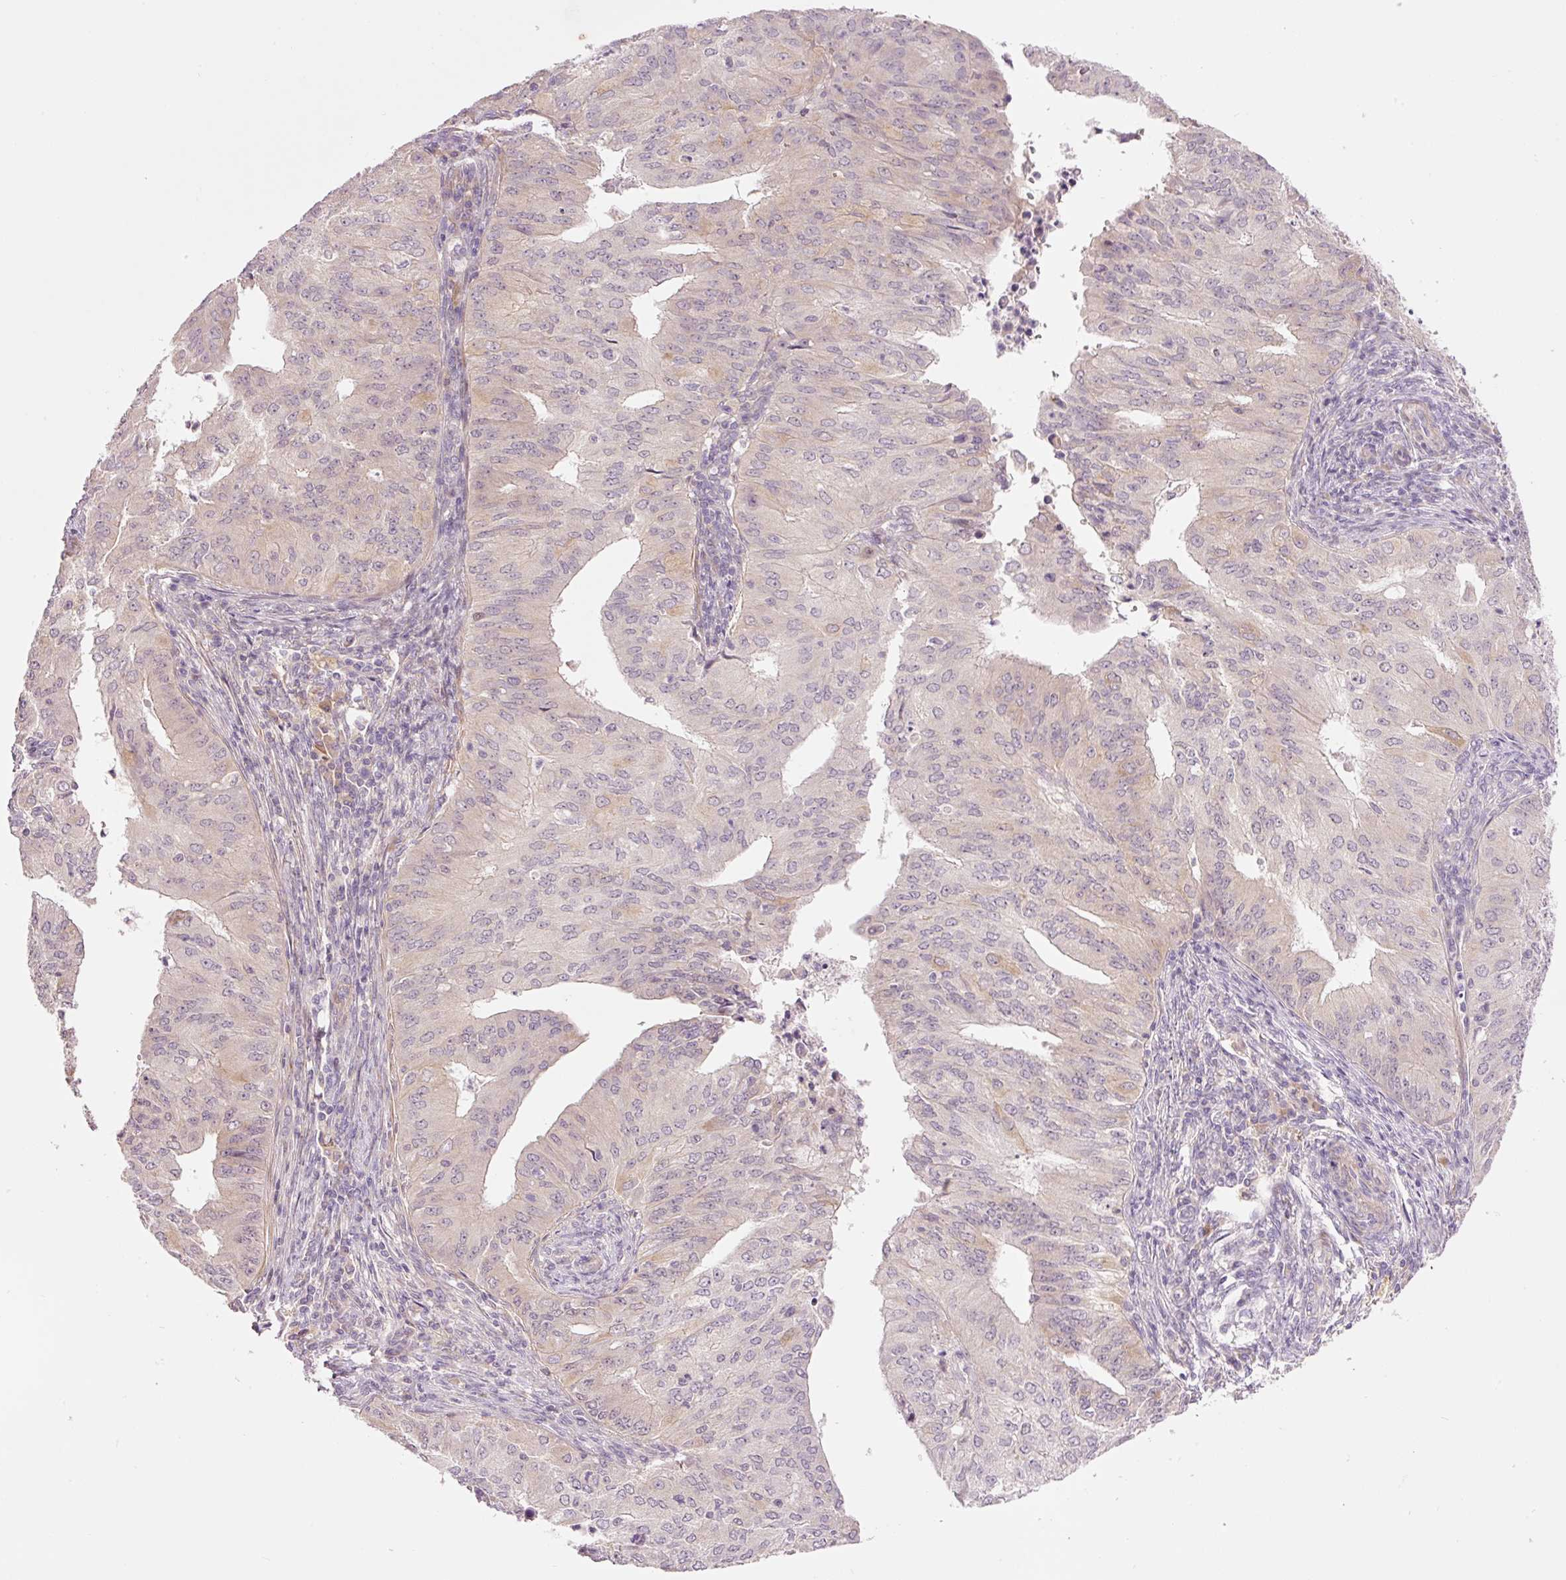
{"staining": {"intensity": "negative", "quantity": "none", "location": "none"}, "tissue": "endometrial cancer", "cell_type": "Tumor cells", "image_type": "cancer", "snomed": [{"axis": "morphology", "description": "Adenocarcinoma, NOS"}, {"axis": "topography", "description": "Endometrium"}], "caption": "Immunohistochemistry (IHC) of endometrial adenocarcinoma reveals no expression in tumor cells.", "gene": "SLC29A3", "patient": {"sex": "female", "age": 50}}